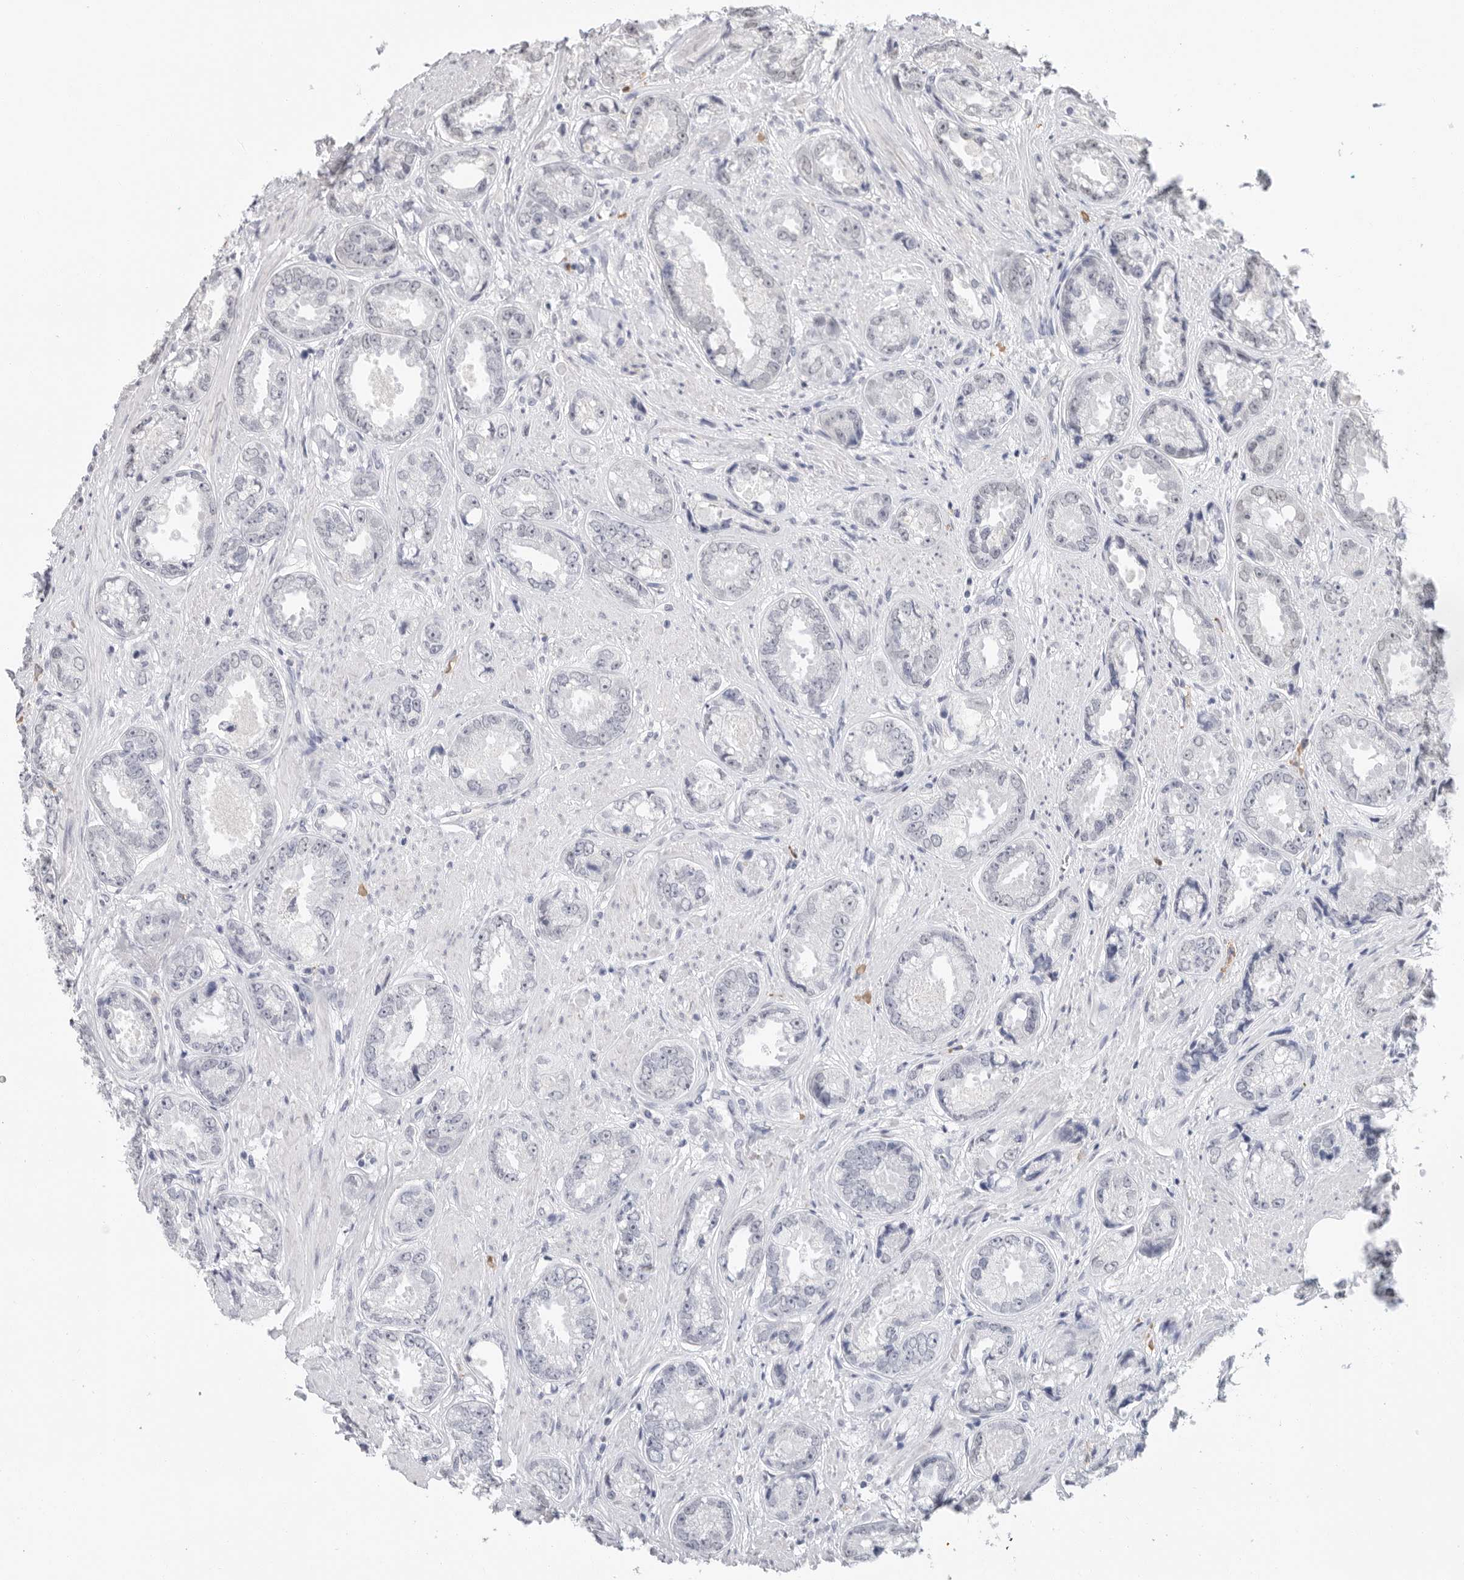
{"staining": {"intensity": "negative", "quantity": "none", "location": "none"}, "tissue": "prostate cancer", "cell_type": "Tumor cells", "image_type": "cancer", "snomed": [{"axis": "morphology", "description": "Adenocarcinoma, High grade"}, {"axis": "topography", "description": "Prostate"}], "caption": "Human prostate cancer (adenocarcinoma (high-grade)) stained for a protein using immunohistochemistry shows no staining in tumor cells.", "gene": "ARHGEF10", "patient": {"sex": "male", "age": 61}}